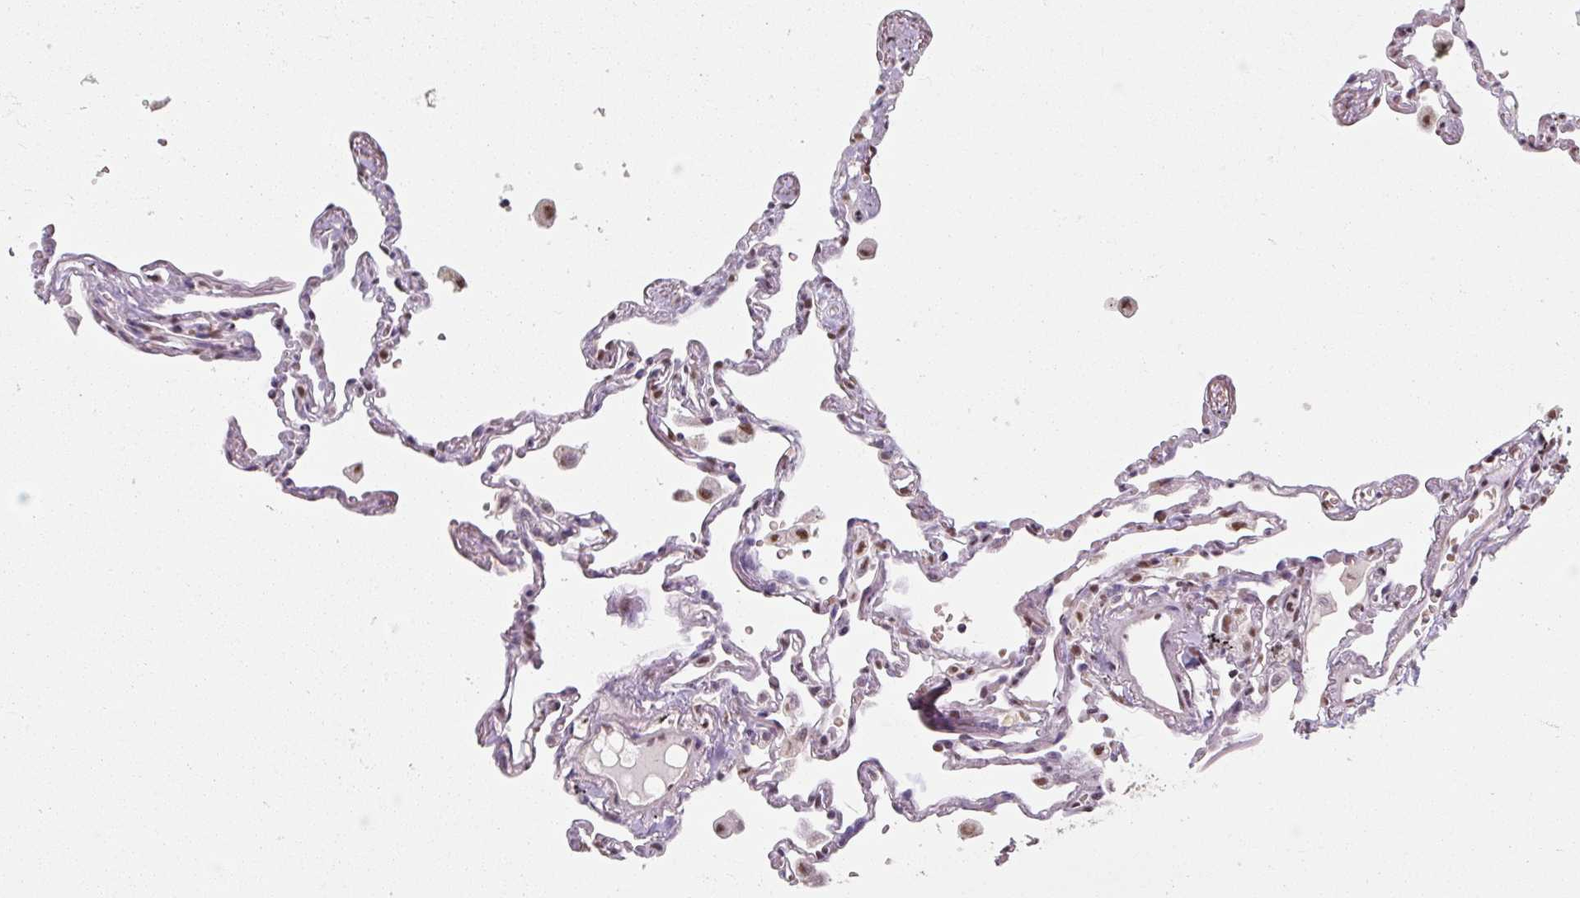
{"staining": {"intensity": "moderate", "quantity": "25%-75%", "location": "nuclear"}, "tissue": "lung", "cell_type": "Alveolar cells", "image_type": "normal", "snomed": [{"axis": "morphology", "description": "Normal tissue, NOS"}, {"axis": "topography", "description": "Lung"}], "caption": "A micrograph showing moderate nuclear staining in about 25%-75% of alveolar cells in unremarkable lung, as visualized by brown immunohistochemical staining.", "gene": "ENSG00000291316", "patient": {"sex": "female", "age": 67}}